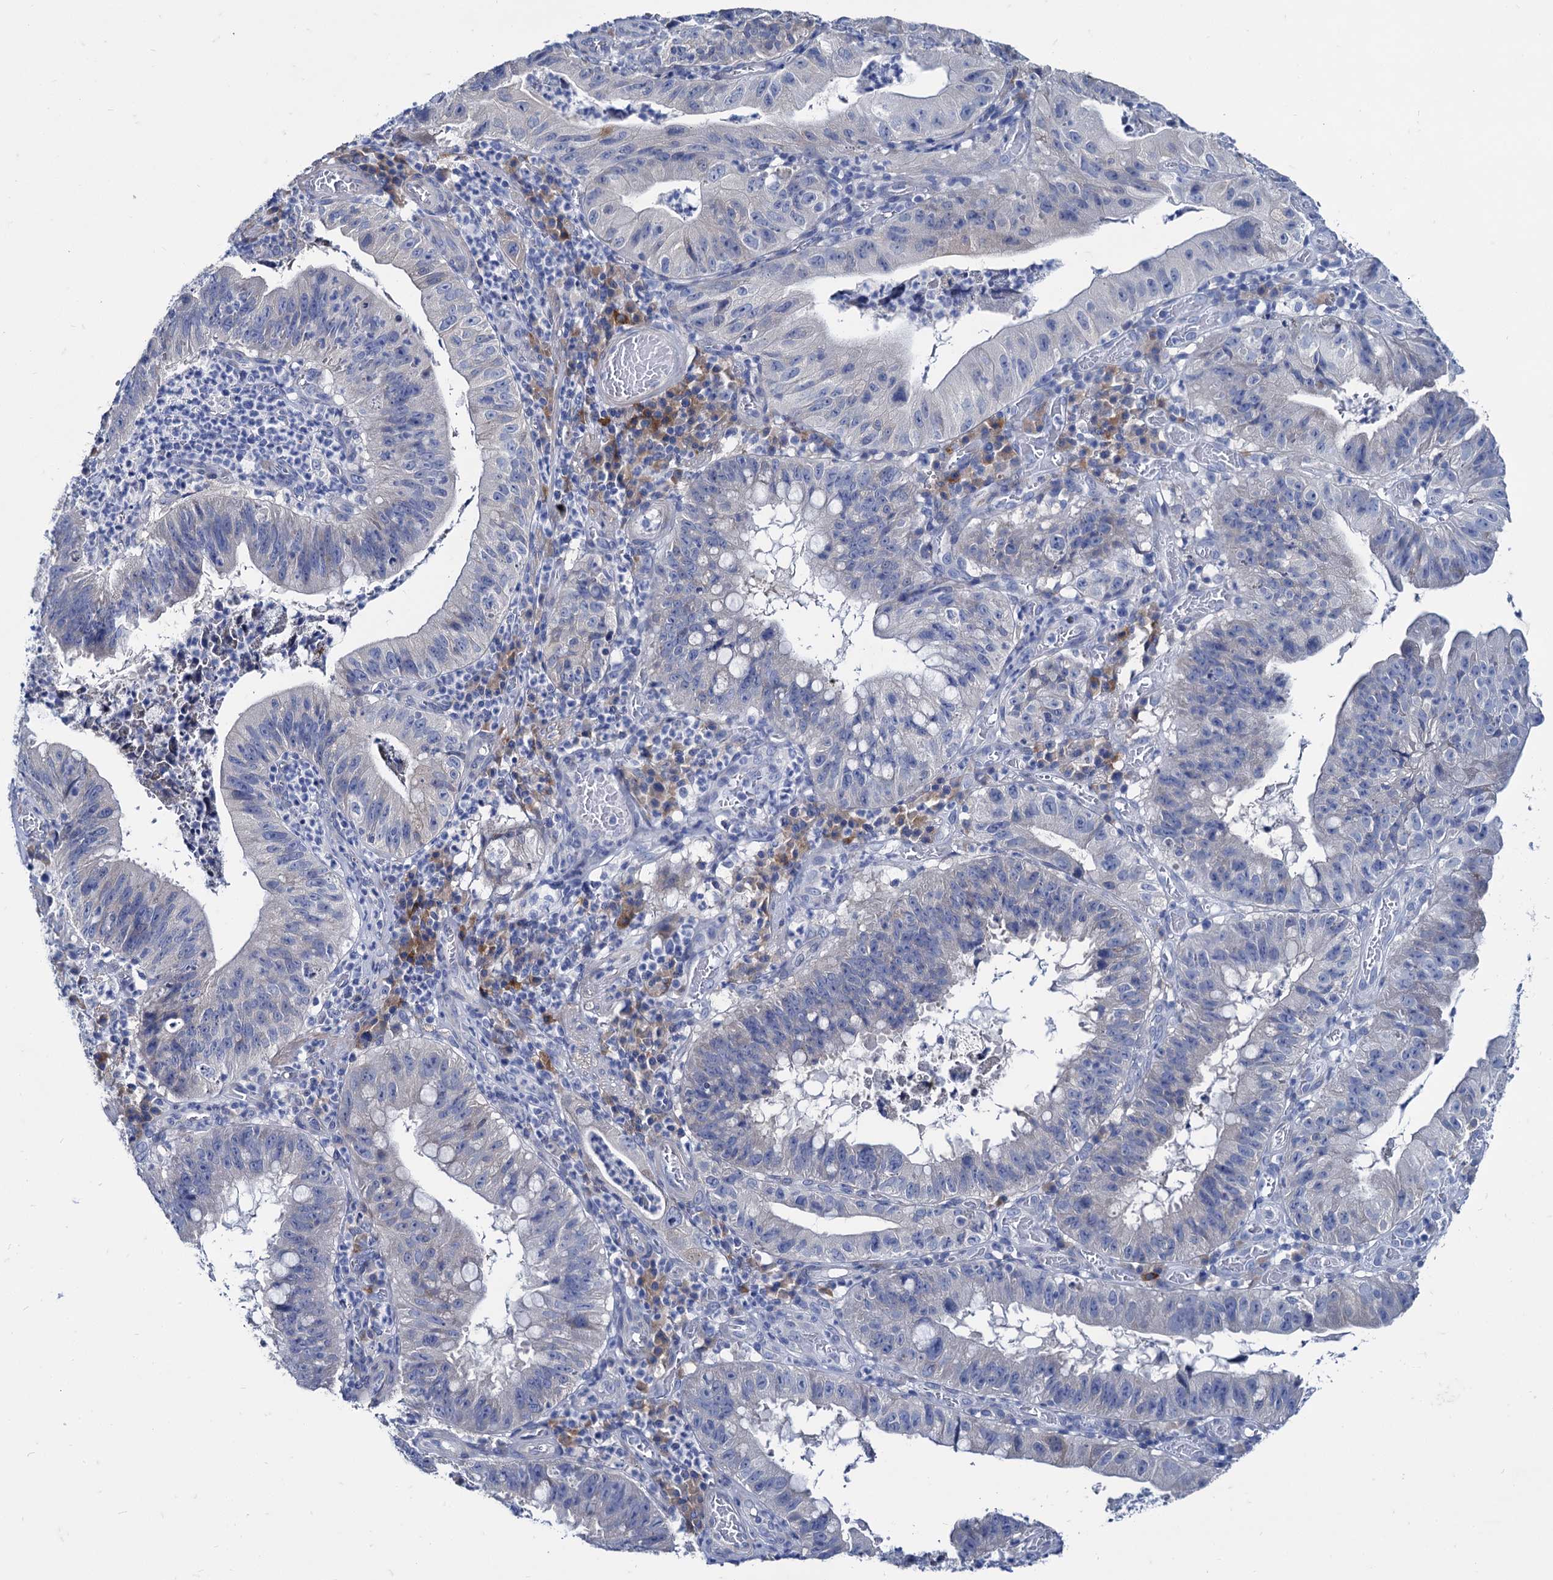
{"staining": {"intensity": "negative", "quantity": "none", "location": "none"}, "tissue": "stomach cancer", "cell_type": "Tumor cells", "image_type": "cancer", "snomed": [{"axis": "morphology", "description": "Adenocarcinoma, NOS"}, {"axis": "topography", "description": "Stomach"}], "caption": "Immunohistochemistry image of adenocarcinoma (stomach) stained for a protein (brown), which demonstrates no positivity in tumor cells. (DAB (3,3'-diaminobenzidine) immunohistochemistry (IHC), high magnification).", "gene": "FOXR2", "patient": {"sex": "male", "age": 59}}